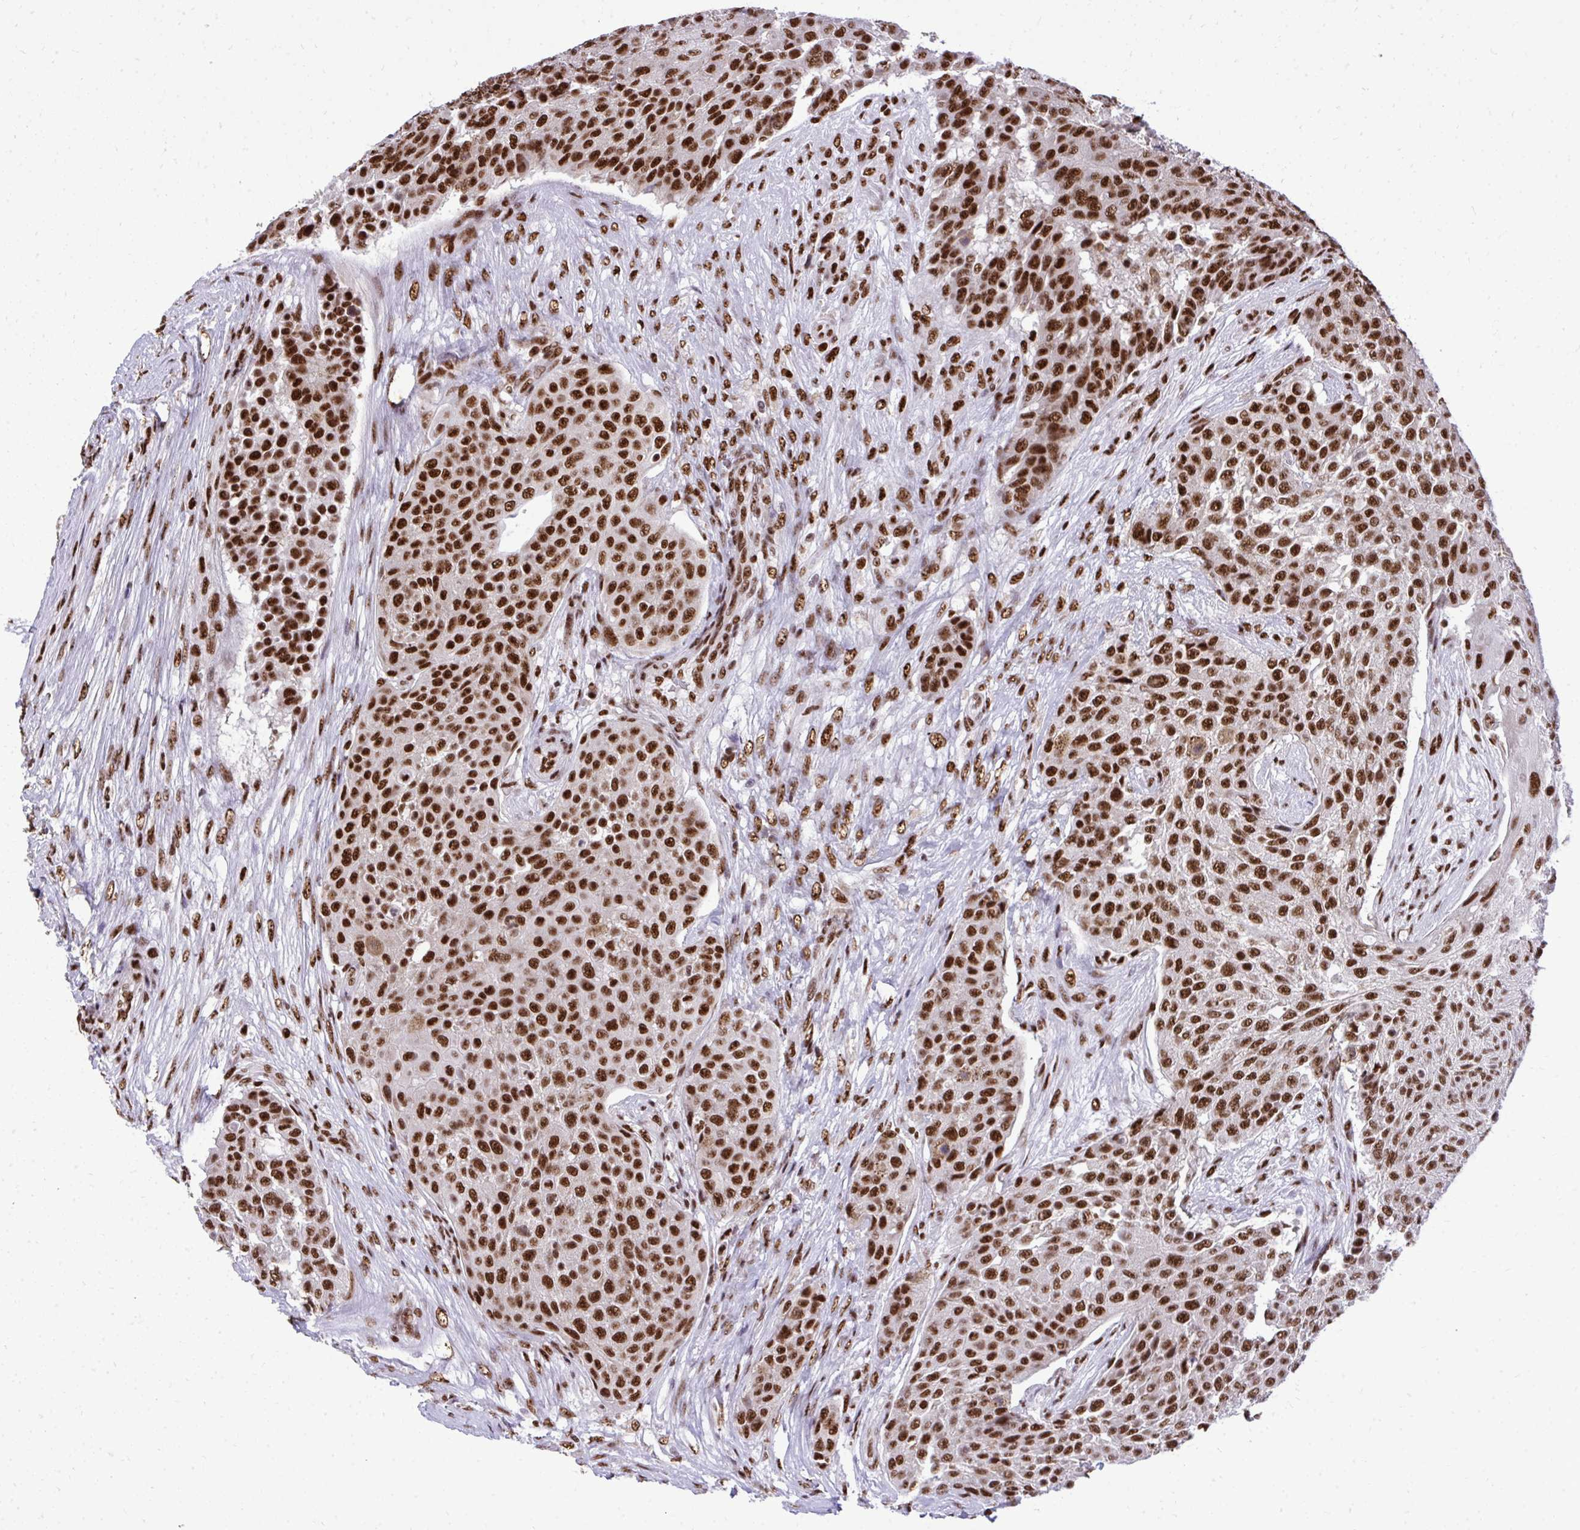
{"staining": {"intensity": "strong", "quantity": ">75%", "location": "nuclear"}, "tissue": "urothelial cancer", "cell_type": "Tumor cells", "image_type": "cancer", "snomed": [{"axis": "morphology", "description": "Urothelial carcinoma, High grade"}, {"axis": "topography", "description": "Urinary bladder"}], "caption": "The photomicrograph displays immunohistochemical staining of urothelial cancer. There is strong nuclear staining is identified in approximately >75% of tumor cells.", "gene": "PRPF19", "patient": {"sex": "female", "age": 63}}